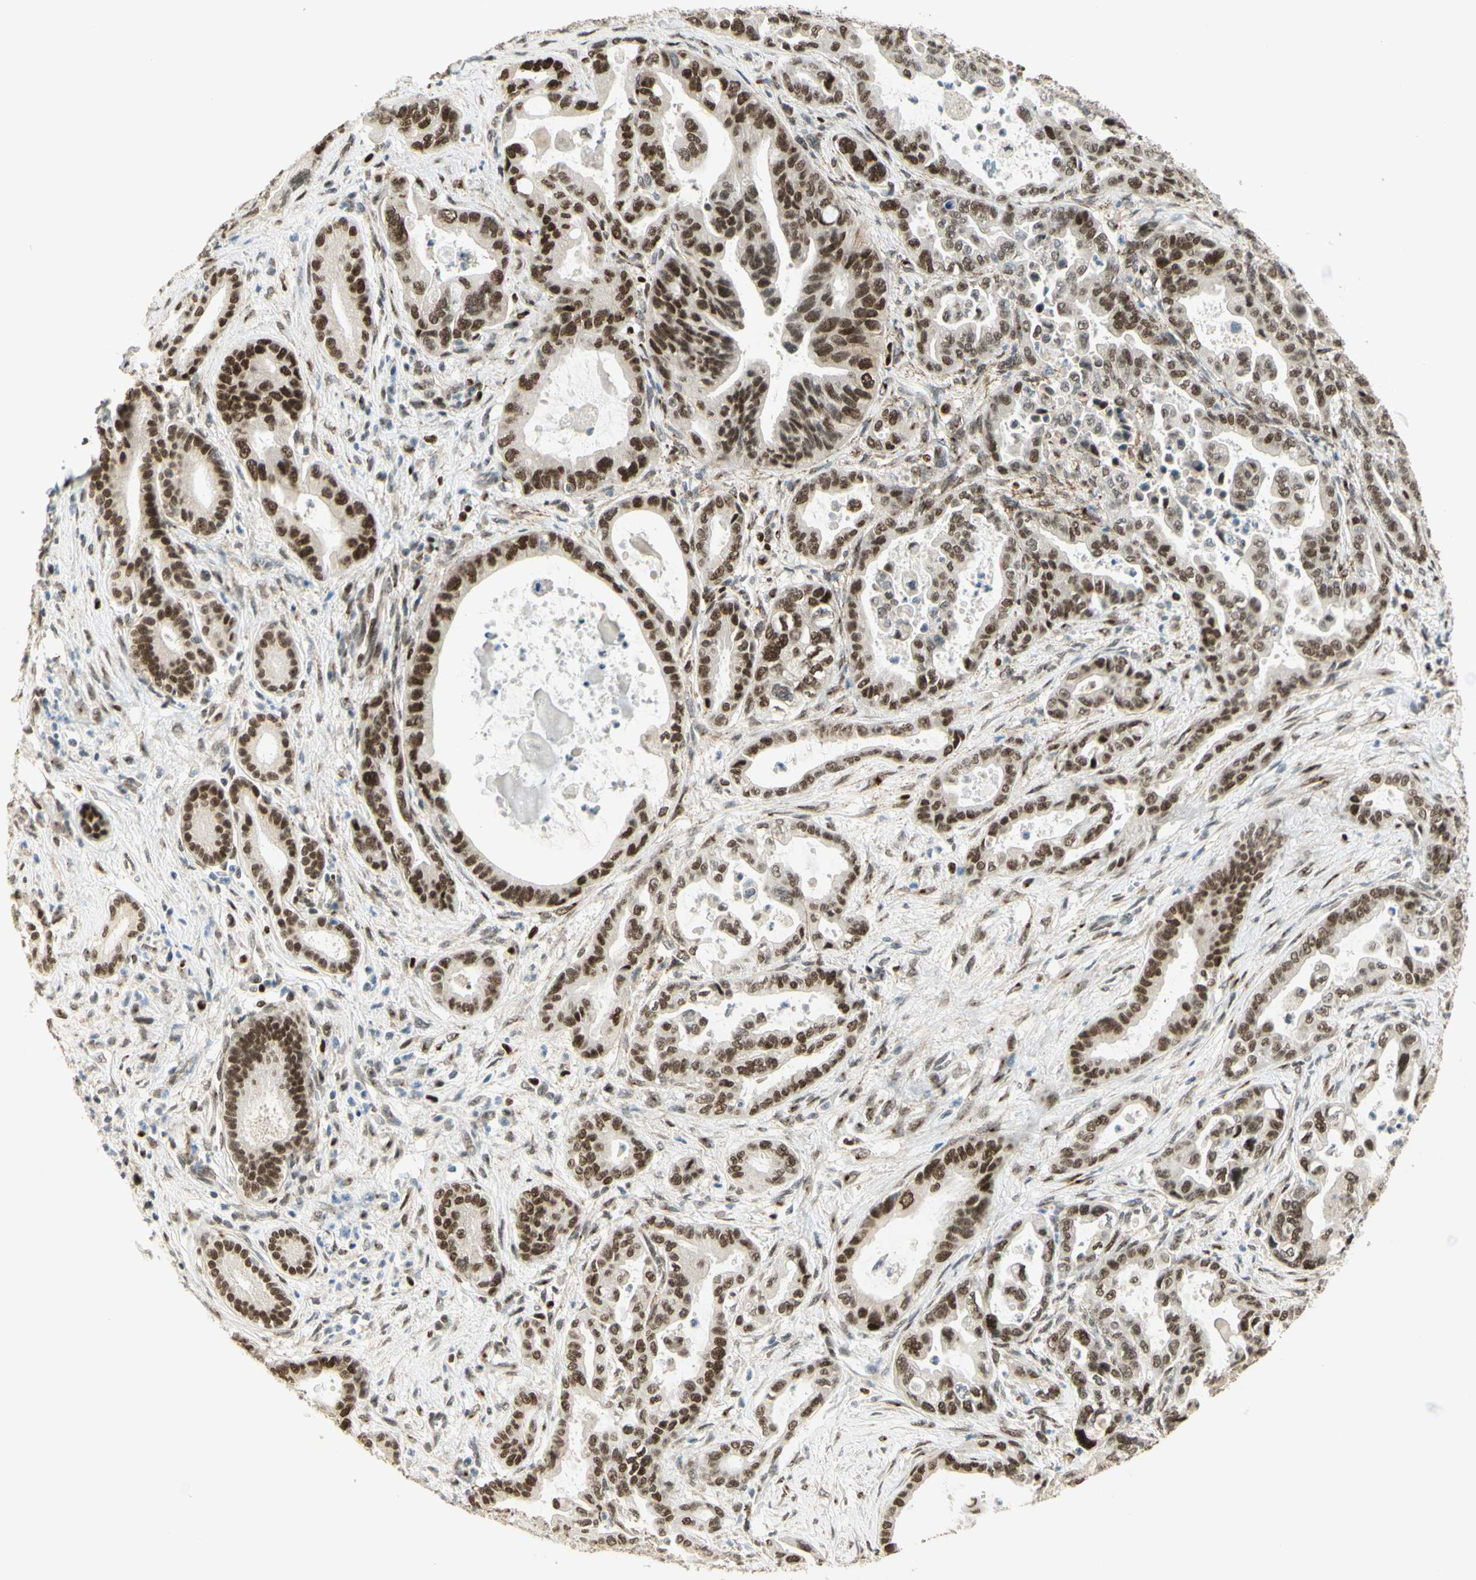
{"staining": {"intensity": "strong", "quantity": ">75%", "location": "nuclear"}, "tissue": "pancreatic cancer", "cell_type": "Tumor cells", "image_type": "cancer", "snomed": [{"axis": "morphology", "description": "Adenocarcinoma, NOS"}, {"axis": "topography", "description": "Pancreas"}], "caption": "Immunohistochemistry photomicrograph of human pancreatic cancer (adenocarcinoma) stained for a protein (brown), which shows high levels of strong nuclear staining in approximately >75% of tumor cells.", "gene": "FOXP1", "patient": {"sex": "male", "age": 70}}